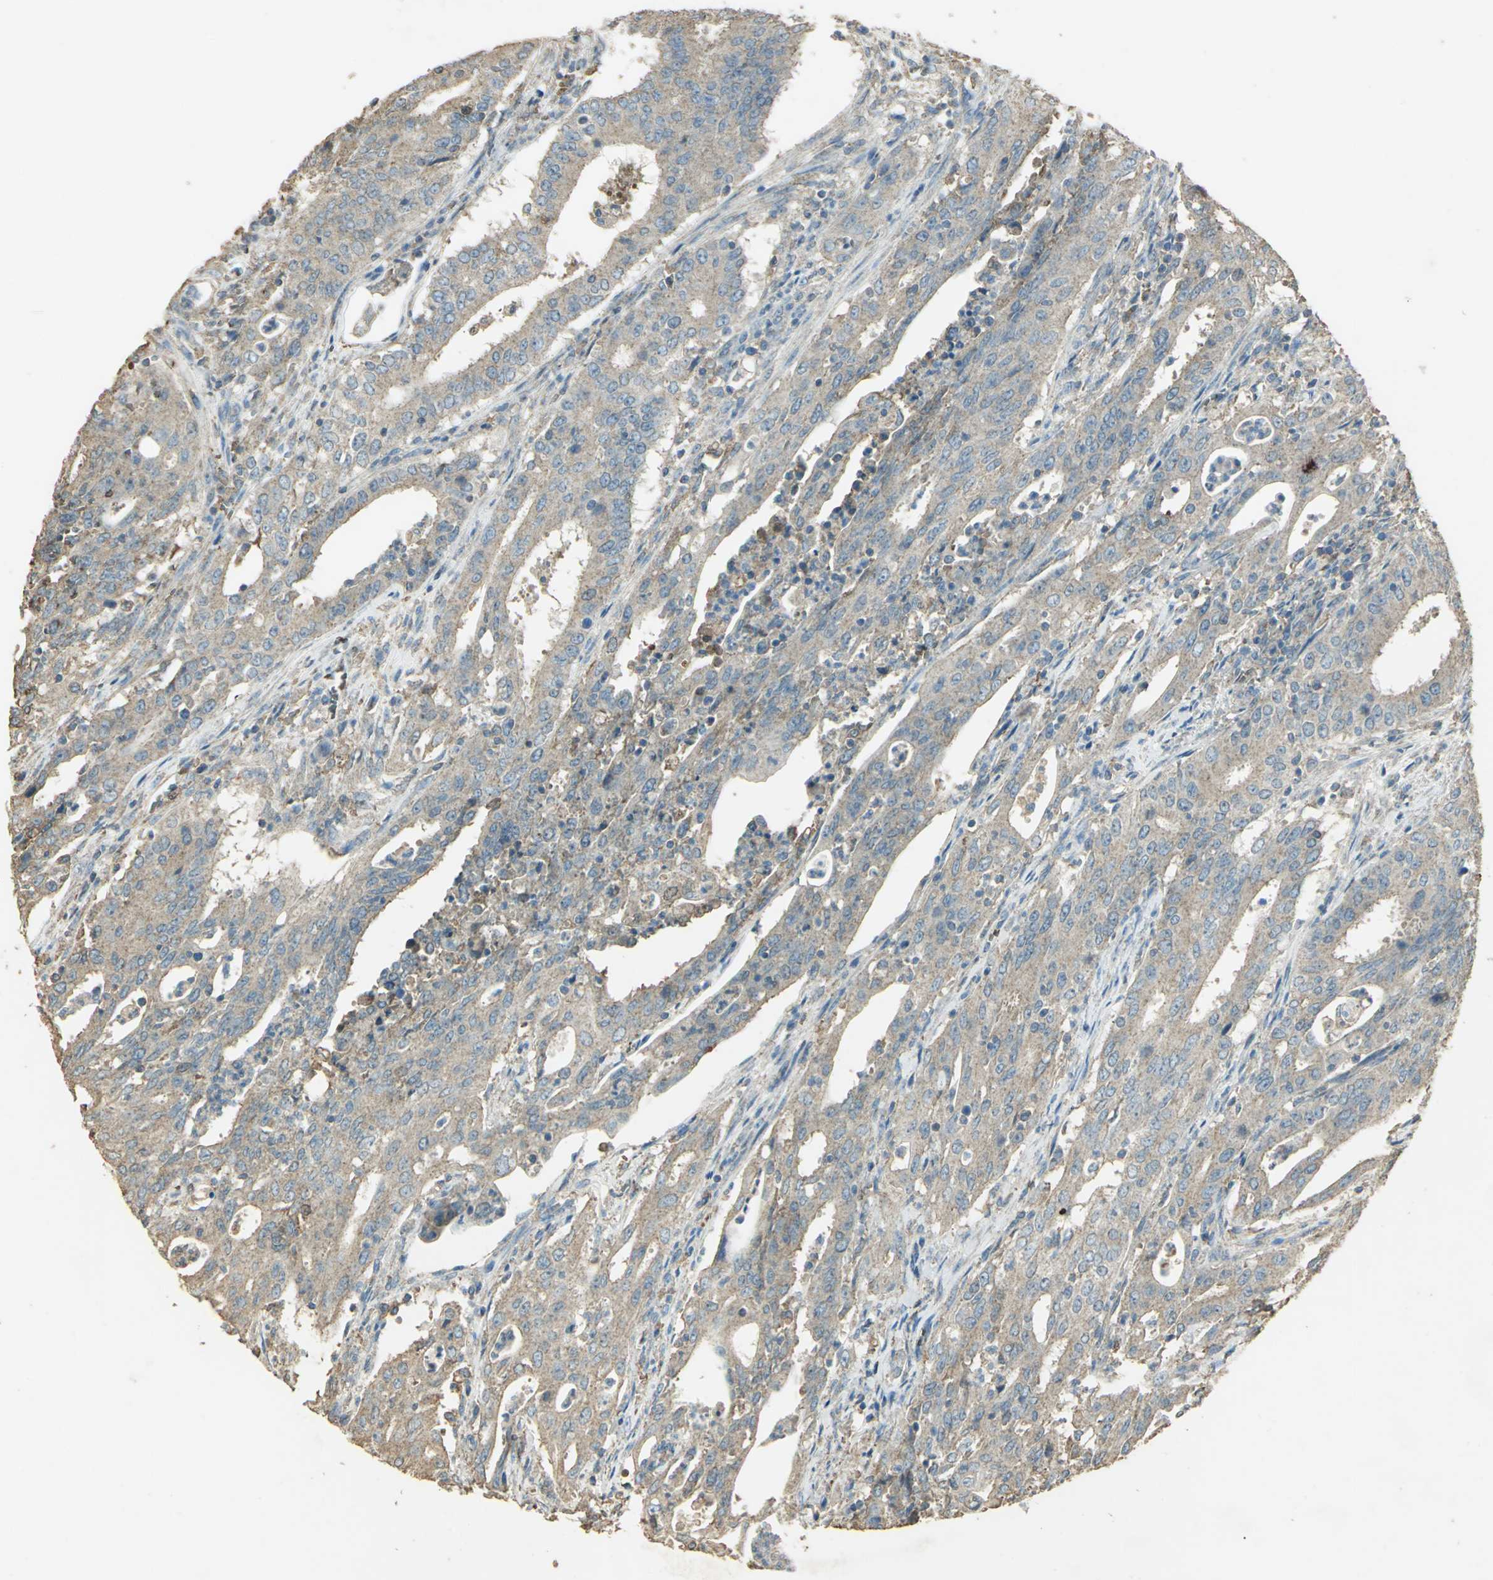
{"staining": {"intensity": "weak", "quantity": ">75%", "location": "cytoplasmic/membranous"}, "tissue": "cervical cancer", "cell_type": "Tumor cells", "image_type": "cancer", "snomed": [{"axis": "morphology", "description": "Adenocarcinoma, NOS"}, {"axis": "topography", "description": "Cervix"}], "caption": "Adenocarcinoma (cervical) stained with DAB immunohistochemistry (IHC) shows low levels of weak cytoplasmic/membranous expression in approximately >75% of tumor cells.", "gene": "TRAPPC2", "patient": {"sex": "female", "age": 44}}